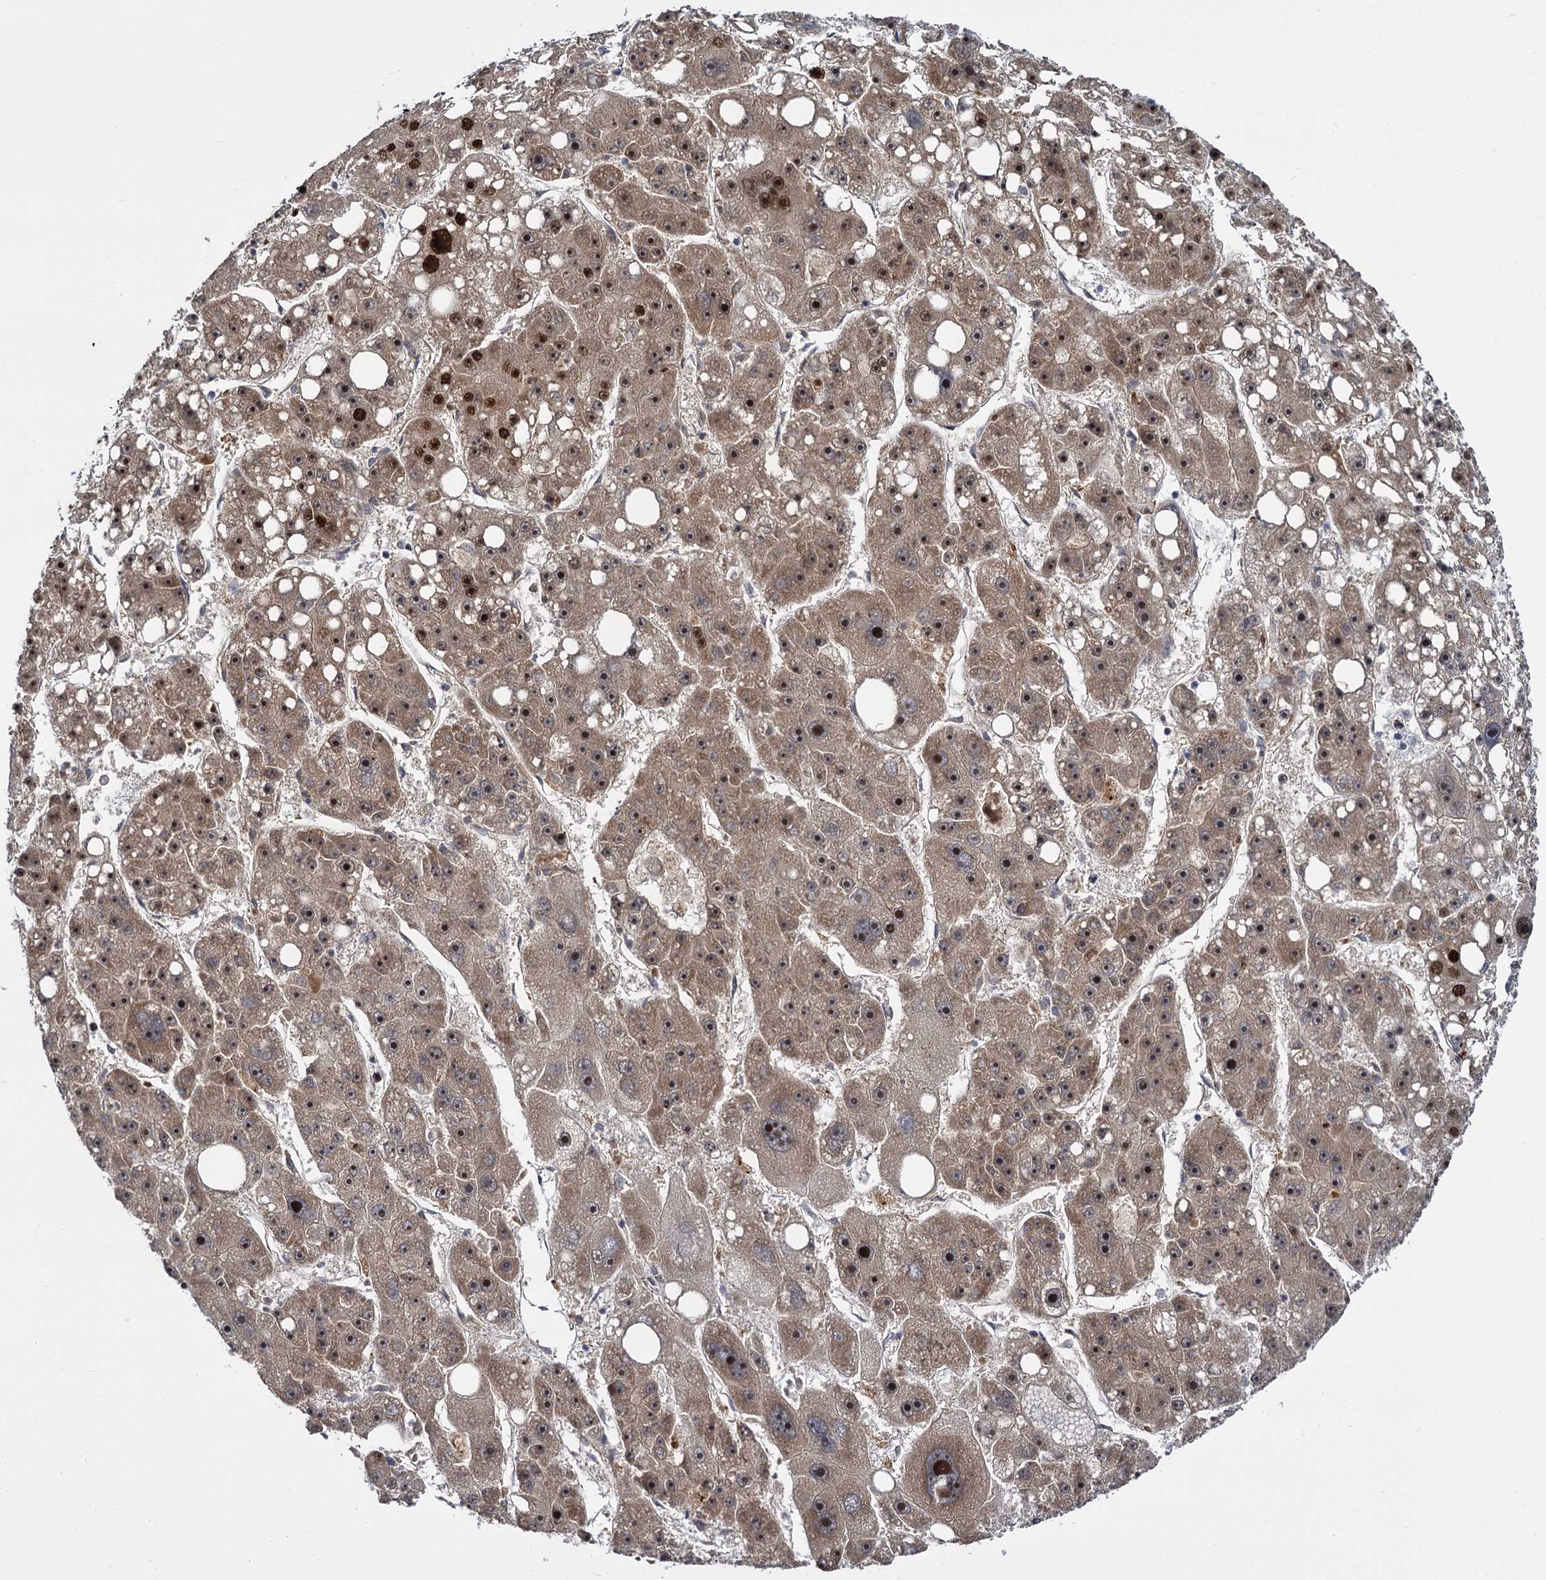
{"staining": {"intensity": "moderate", "quantity": ">75%", "location": "cytoplasmic/membranous,nuclear"}, "tissue": "liver cancer", "cell_type": "Tumor cells", "image_type": "cancer", "snomed": [{"axis": "morphology", "description": "Carcinoma, Hepatocellular, NOS"}, {"axis": "topography", "description": "Liver"}], "caption": "Protein analysis of liver cancer tissue reveals moderate cytoplasmic/membranous and nuclear staining in approximately >75% of tumor cells.", "gene": "GAL3ST4", "patient": {"sex": "female", "age": 61}}